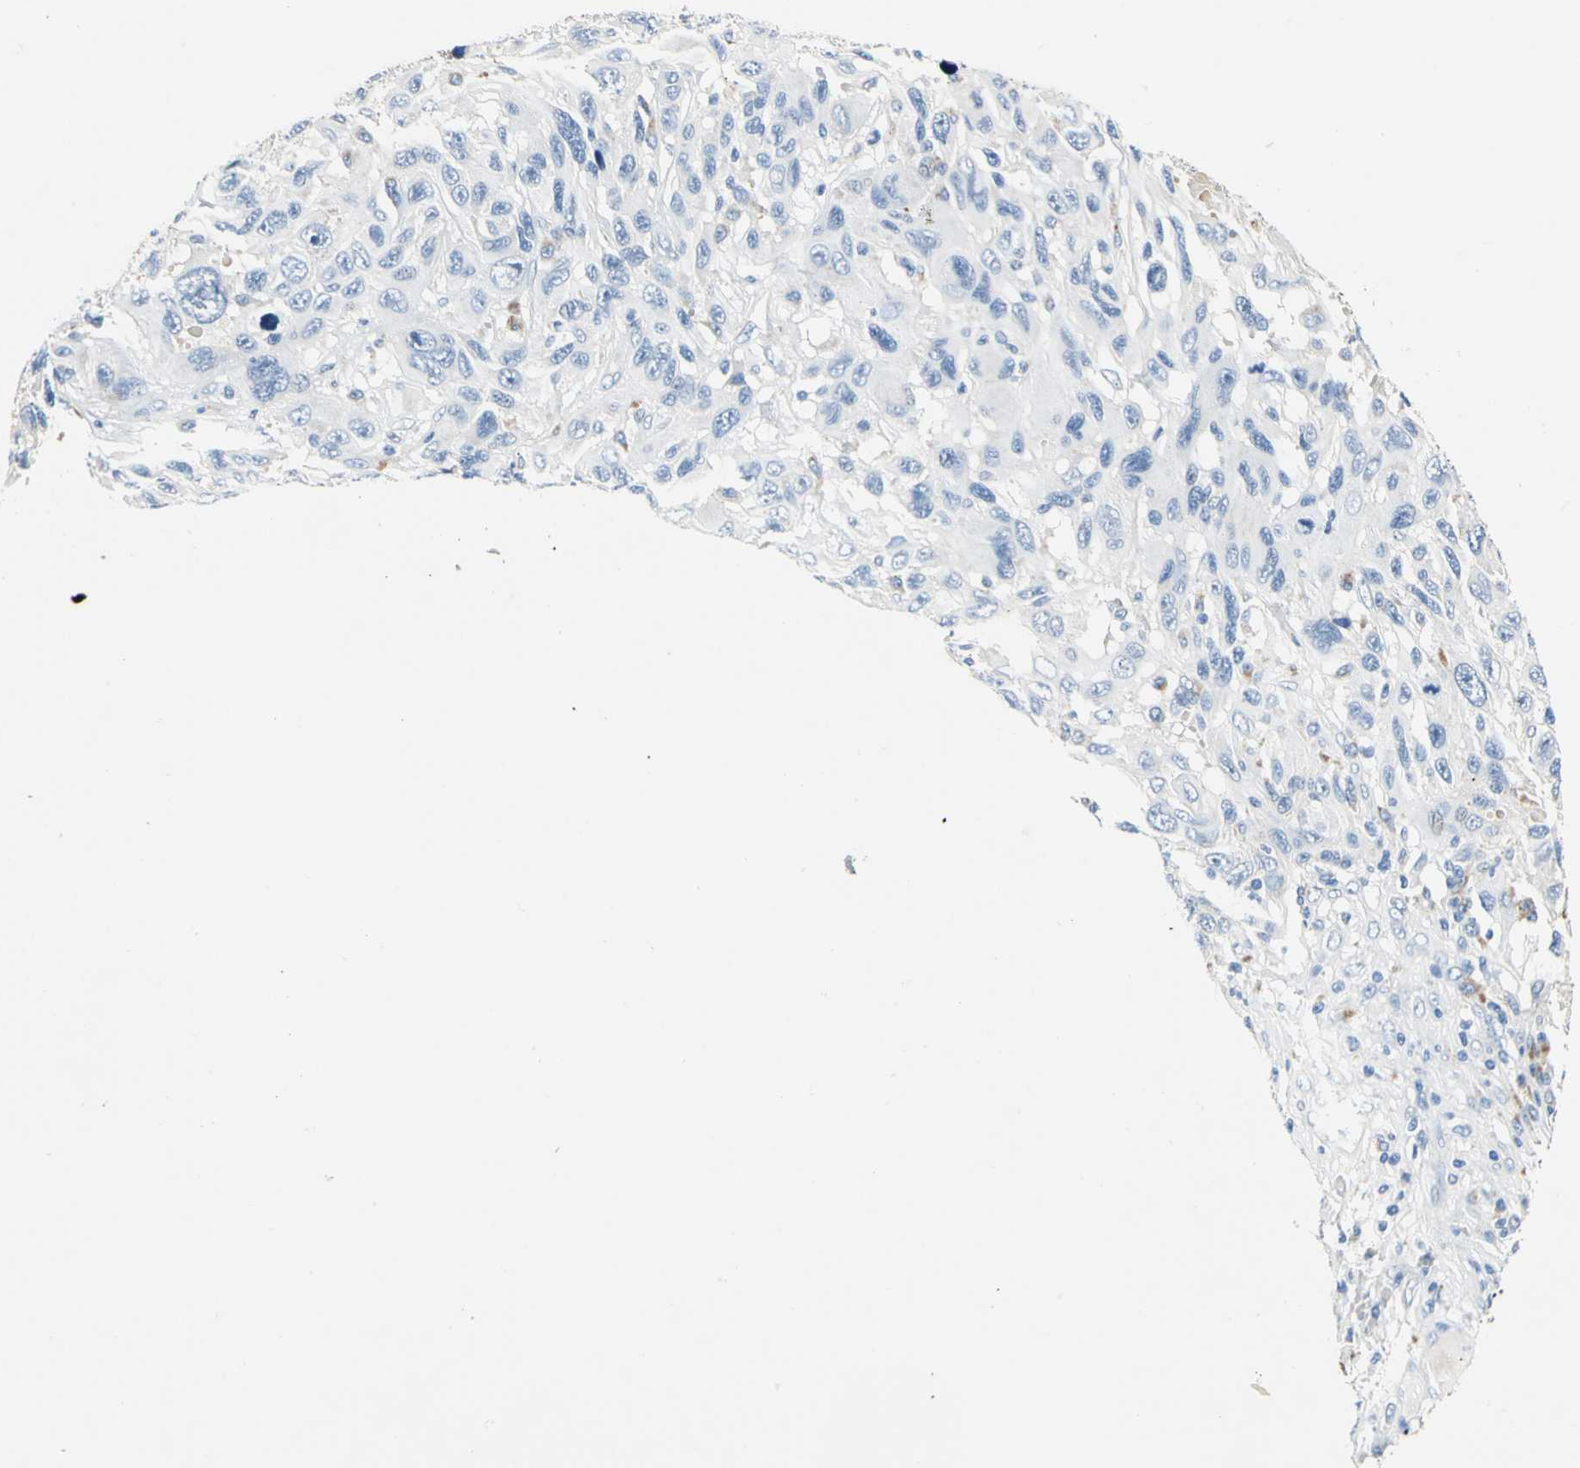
{"staining": {"intensity": "negative", "quantity": "none", "location": "none"}, "tissue": "melanoma", "cell_type": "Tumor cells", "image_type": "cancer", "snomed": [{"axis": "morphology", "description": "Malignant melanoma, NOS"}, {"axis": "topography", "description": "Skin"}], "caption": "Tumor cells show no significant positivity in malignant melanoma.", "gene": "RASD2", "patient": {"sex": "male", "age": 53}}